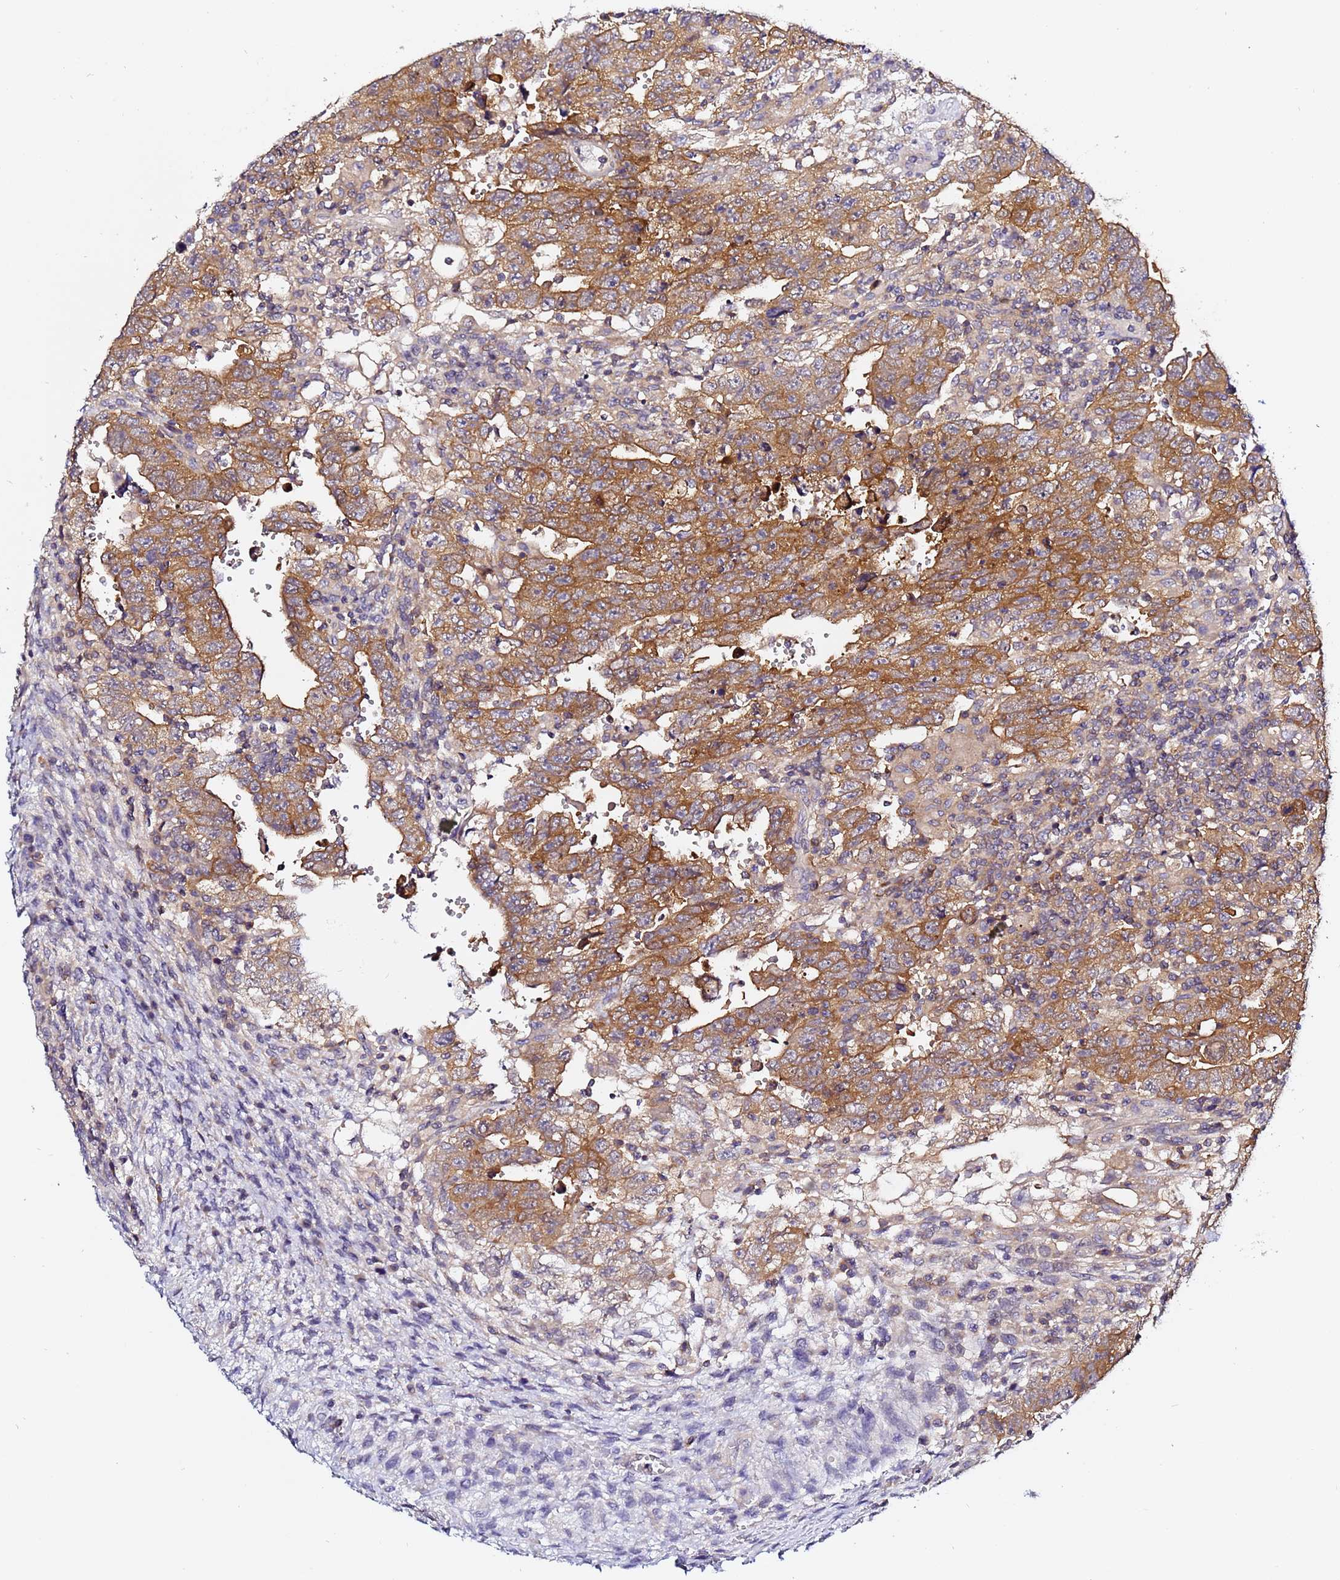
{"staining": {"intensity": "moderate", "quantity": ">75%", "location": "cytoplasmic/membranous"}, "tissue": "testis cancer", "cell_type": "Tumor cells", "image_type": "cancer", "snomed": [{"axis": "morphology", "description": "Carcinoma, Embryonal, NOS"}, {"axis": "topography", "description": "Testis"}], "caption": "Testis cancer (embryonal carcinoma) stained with a protein marker demonstrates moderate staining in tumor cells.", "gene": "LENG1", "patient": {"sex": "male", "age": 28}}